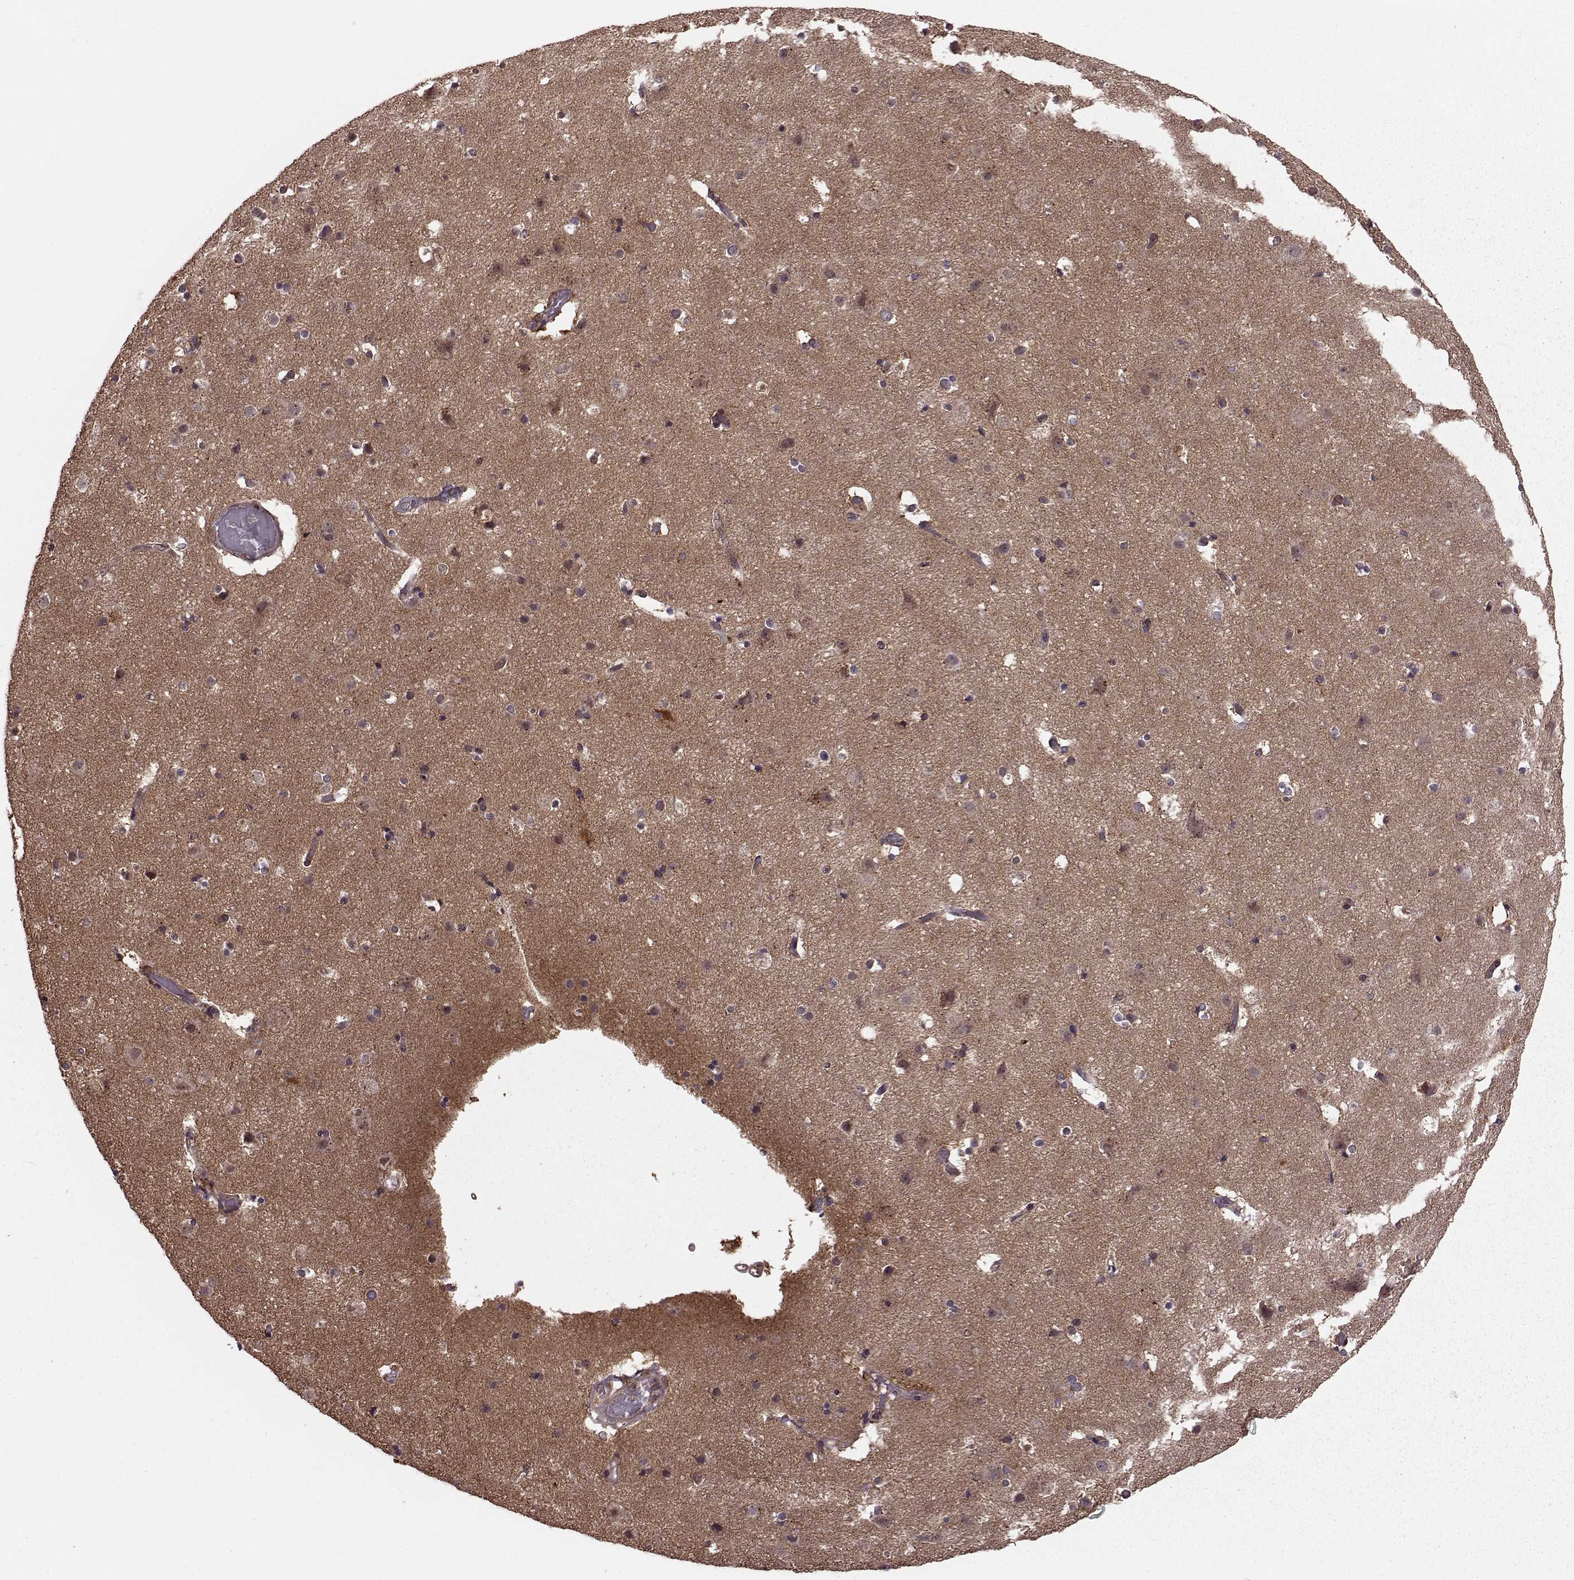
{"staining": {"intensity": "negative", "quantity": "none", "location": "none"}, "tissue": "cerebral cortex", "cell_type": "Endothelial cells", "image_type": "normal", "snomed": [{"axis": "morphology", "description": "Normal tissue, NOS"}, {"axis": "topography", "description": "Cerebral cortex"}], "caption": "Human cerebral cortex stained for a protein using immunohistochemistry (IHC) shows no staining in endothelial cells.", "gene": "FNIP2", "patient": {"sex": "female", "age": 52}}